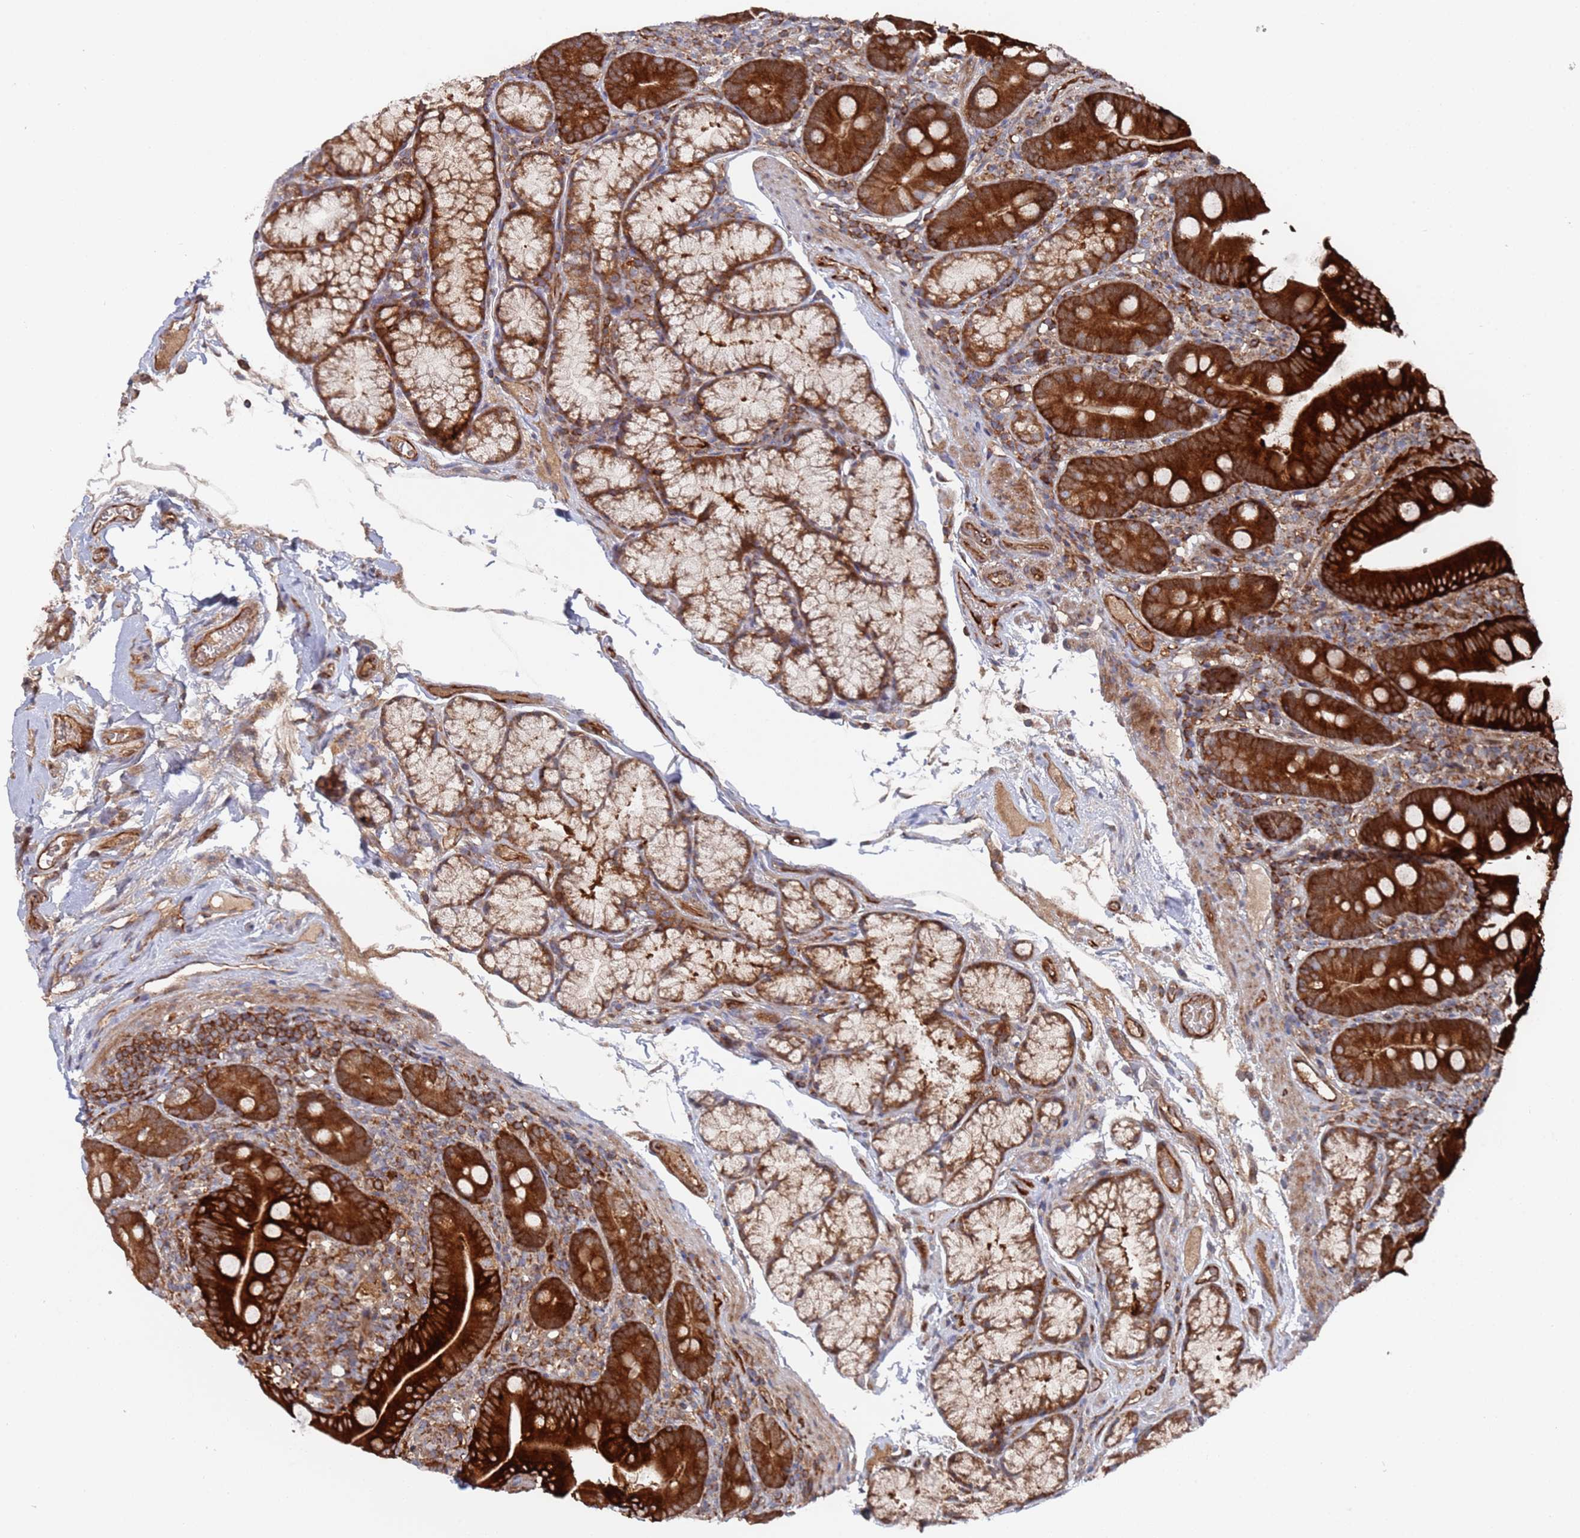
{"staining": {"intensity": "strong", "quantity": ">75%", "location": "cytoplasmic/membranous"}, "tissue": "duodenum", "cell_type": "Glandular cells", "image_type": "normal", "snomed": [{"axis": "morphology", "description": "Normal tissue, NOS"}, {"axis": "topography", "description": "Duodenum"}], "caption": "DAB immunohistochemical staining of unremarkable duodenum shows strong cytoplasmic/membranous protein expression in about >75% of glandular cells. The staining is performed using DAB (3,3'-diaminobenzidine) brown chromogen to label protein expression. The nuclei are counter-stained blue using hematoxylin.", "gene": "DDX60", "patient": {"sex": "female", "age": 67}}